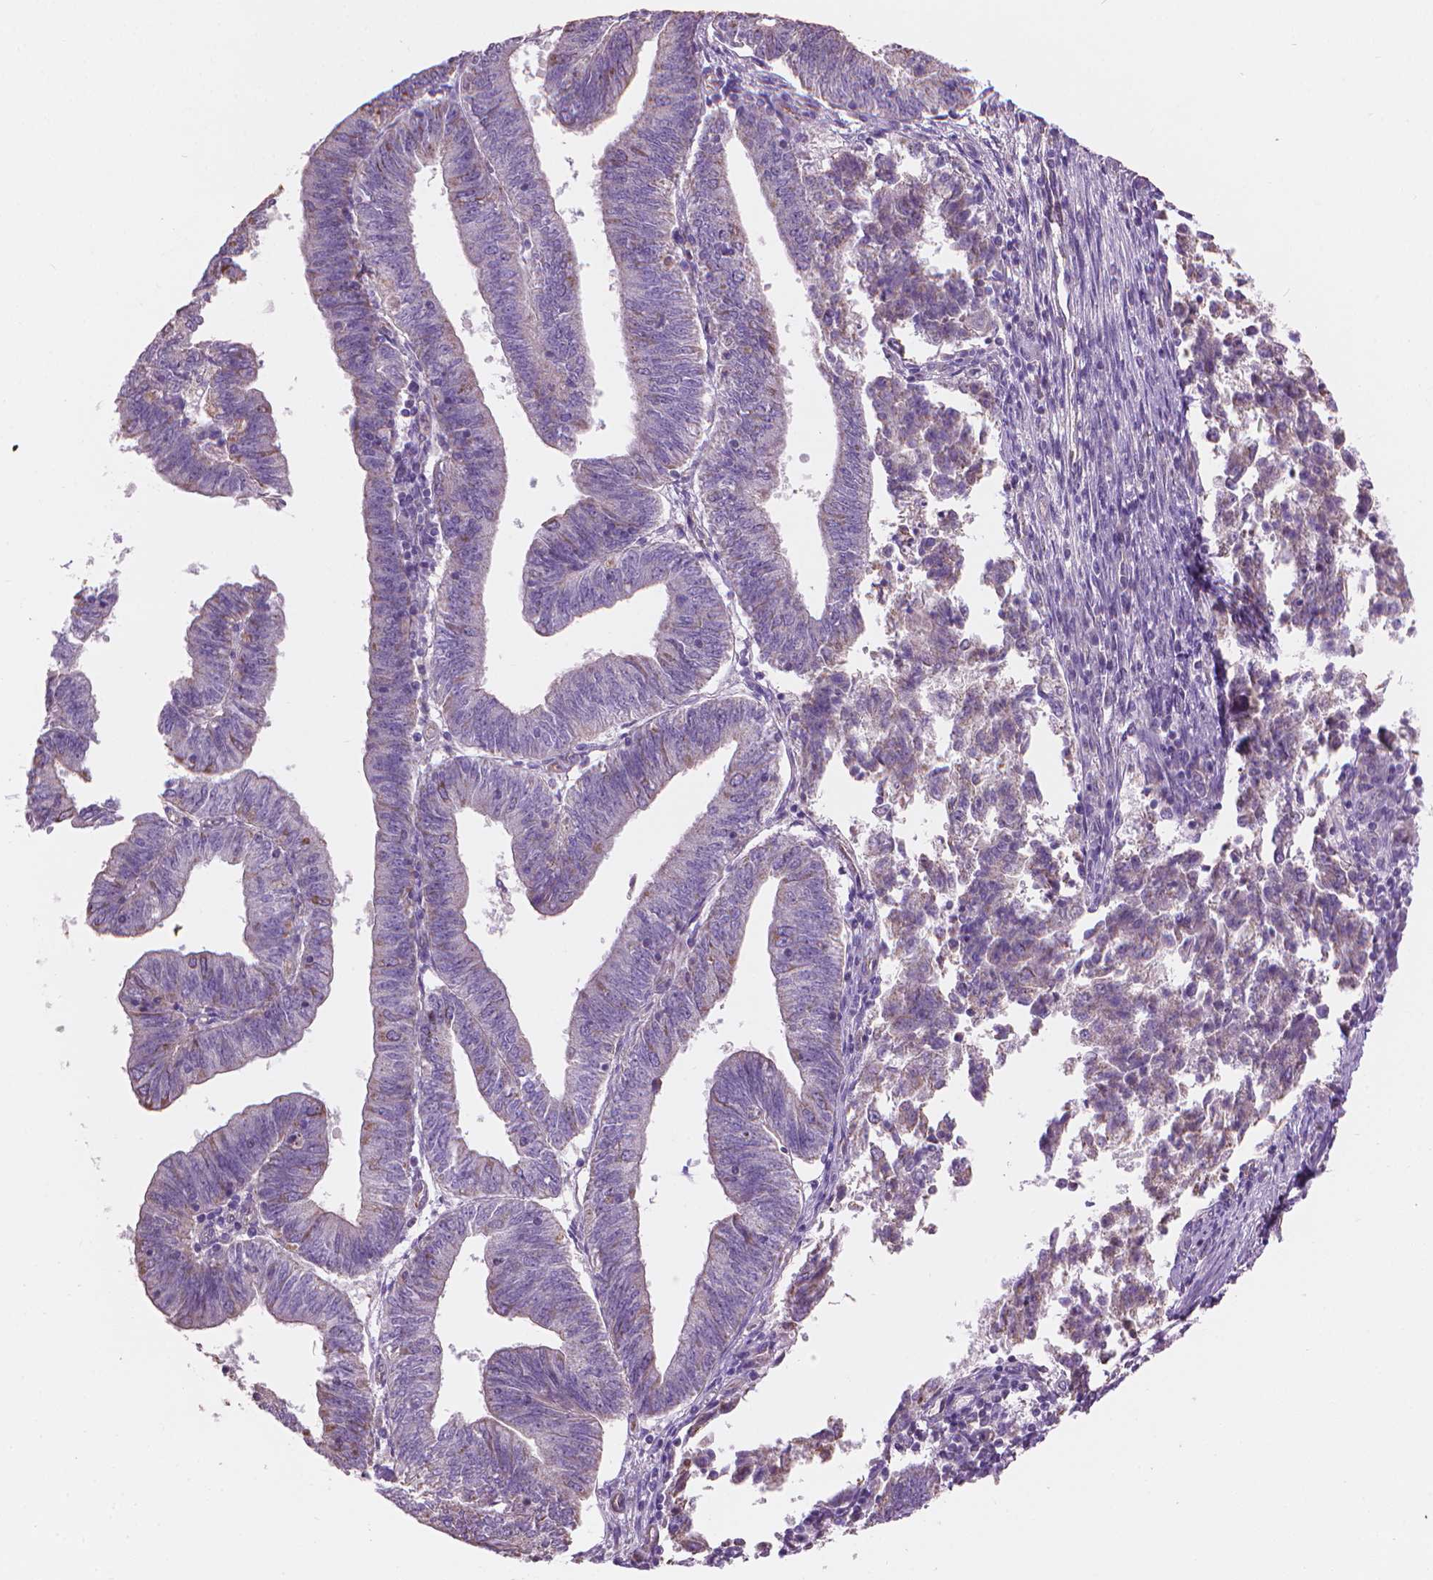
{"staining": {"intensity": "weak", "quantity": "<25%", "location": "cytoplasmic/membranous"}, "tissue": "endometrial cancer", "cell_type": "Tumor cells", "image_type": "cancer", "snomed": [{"axis": "morphology", "description": "Adenocarcinoma, NOS"}, {"axis": "topography", "description": "Endometrium"}], "caption": "Adenocarcinoma (endometrial) was stained to show a protein in brown. There is no significant positivity in tumor cells. (DAB immunohistochemistry (IHC) visualized using brightfield microscopy, high magnification).", "gene": "TTC29", "patient": {"sex": "female", "age": 82}}